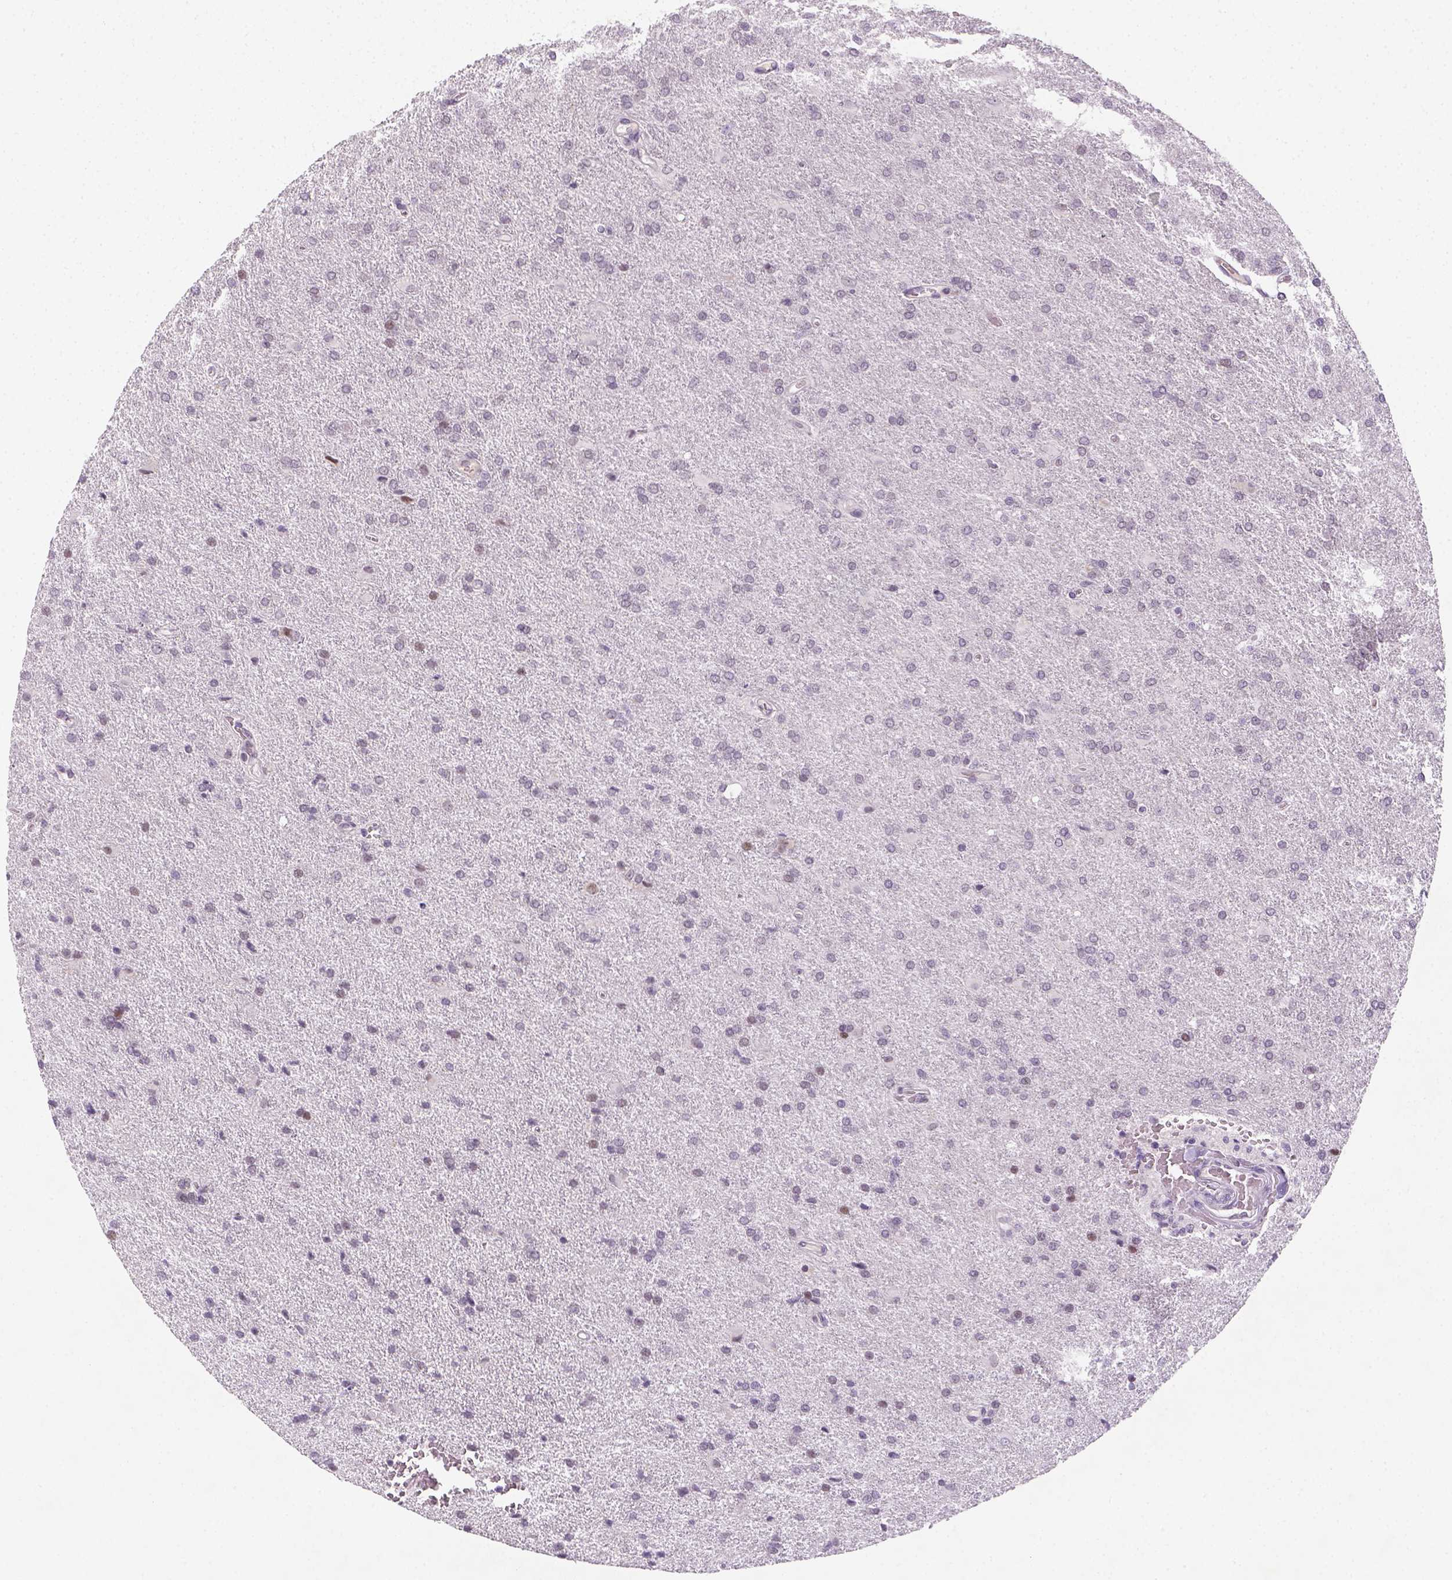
{"staining": {"intensity": "negative", "quantity": "none", "location": "none"}, "tissue": "glioma", "cell_type": "Tumor cells", "image_type": "cancer", "snomed": [{"axis": "morphology", "description": "Glioma, malignant, High grade"}, {"axis": "topography", "description": "Brain"}], "caption": "Human malignant glioma (high-grade) stained for a protein using immunohistochemistry displays no positivity in tumor cells.", "gene": "MAGEB3", "patient": {"sex": "male", "age": 68}}